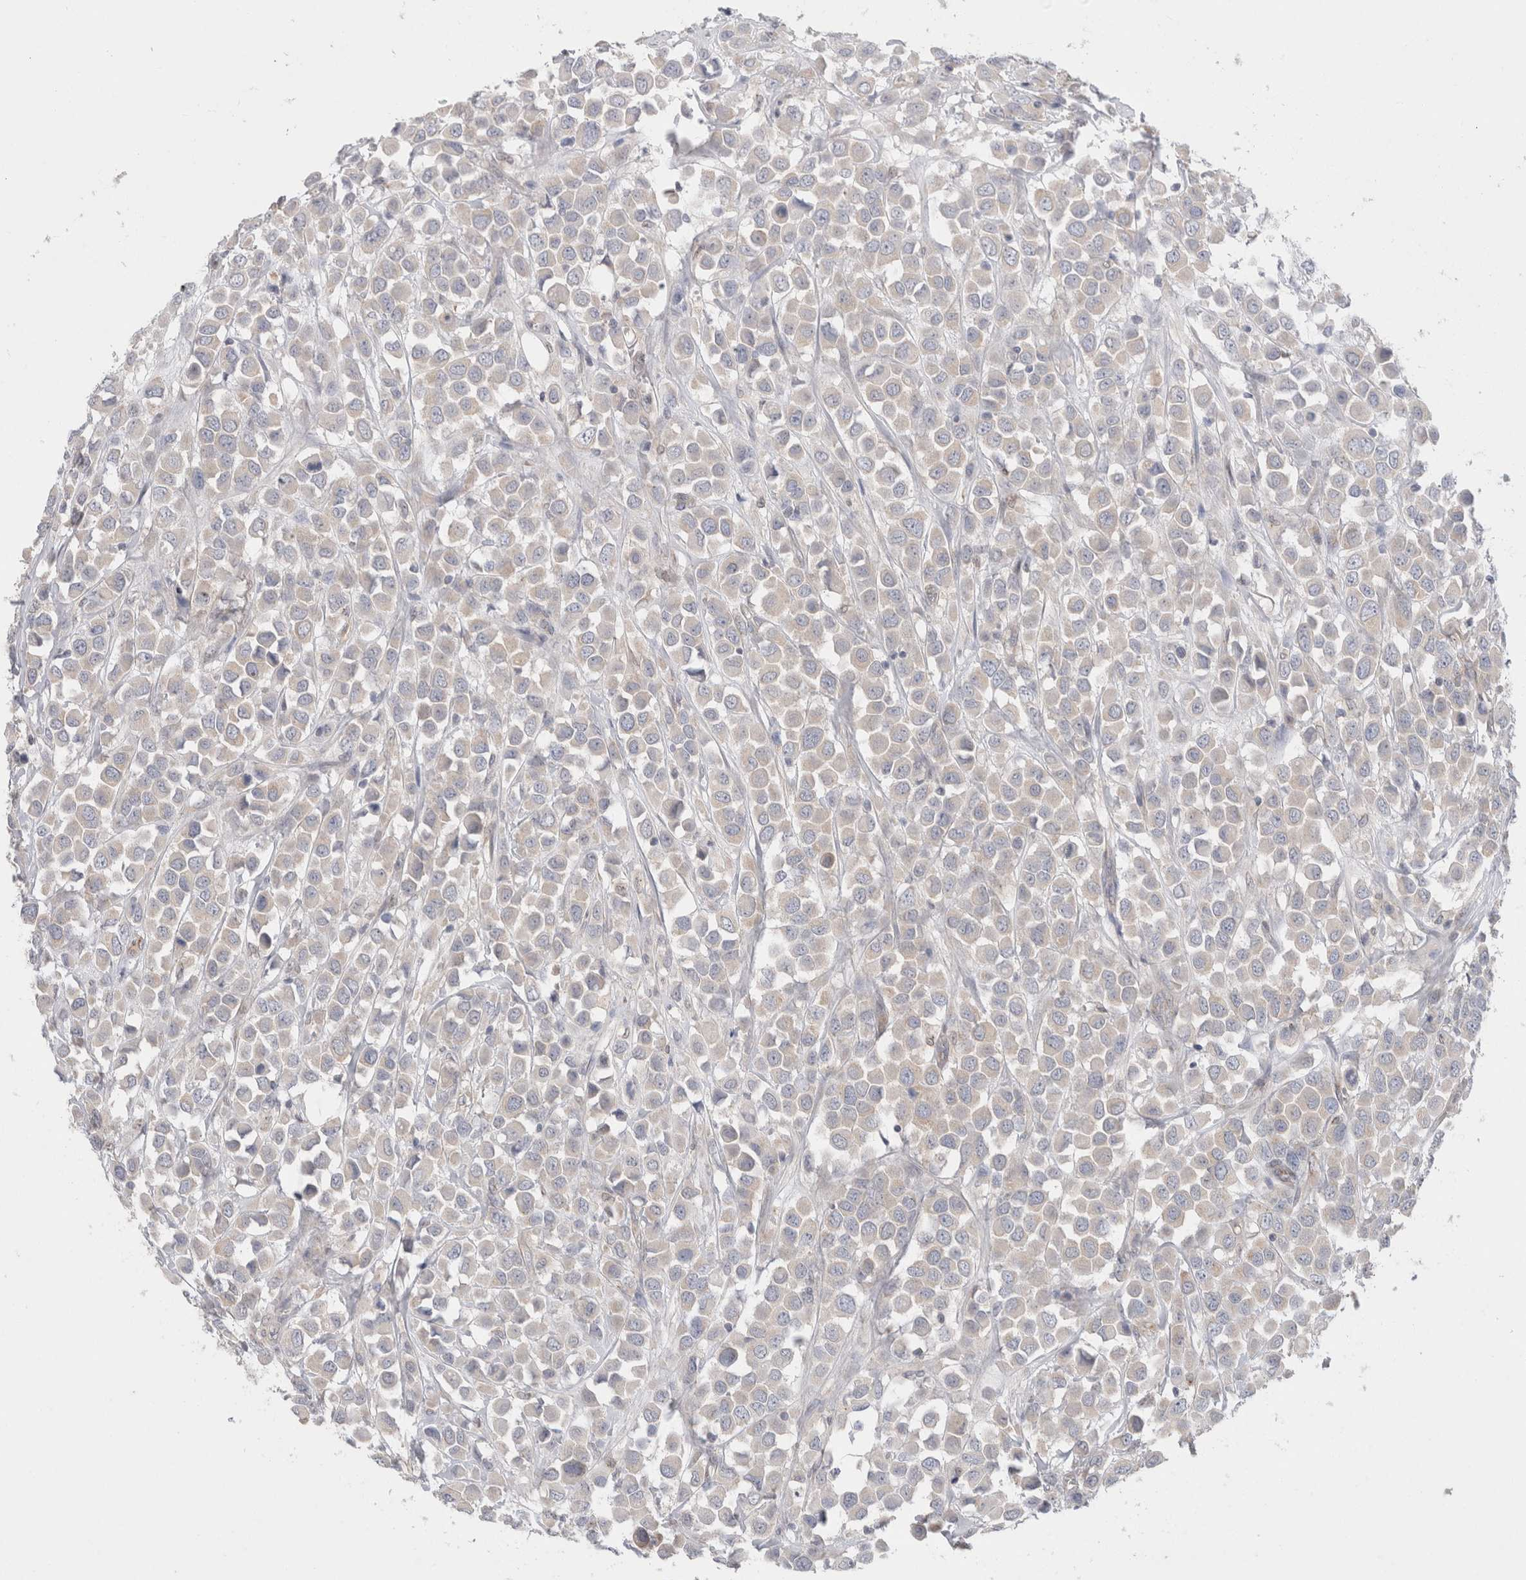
{"staining": {"intensity": "negative", "quantity": "none", "location": "none"}, "tissue": "breast cancer", "cell_type": "Tumor cells", "image_type": "cancer", "snomed": [{"axis": "morphology", "description": "Duct carcinoma"}, {"axis": "topography", "description": "Breast"}], "caption": "IHC photomicrograph of neoplastic tissue: breast cancer (intraductal carcinoma) stained with DAB exhibits no significant protein expression in tumor cells.", "gene": "BICD2", "patient": {"sex": "female", "age": 61}}